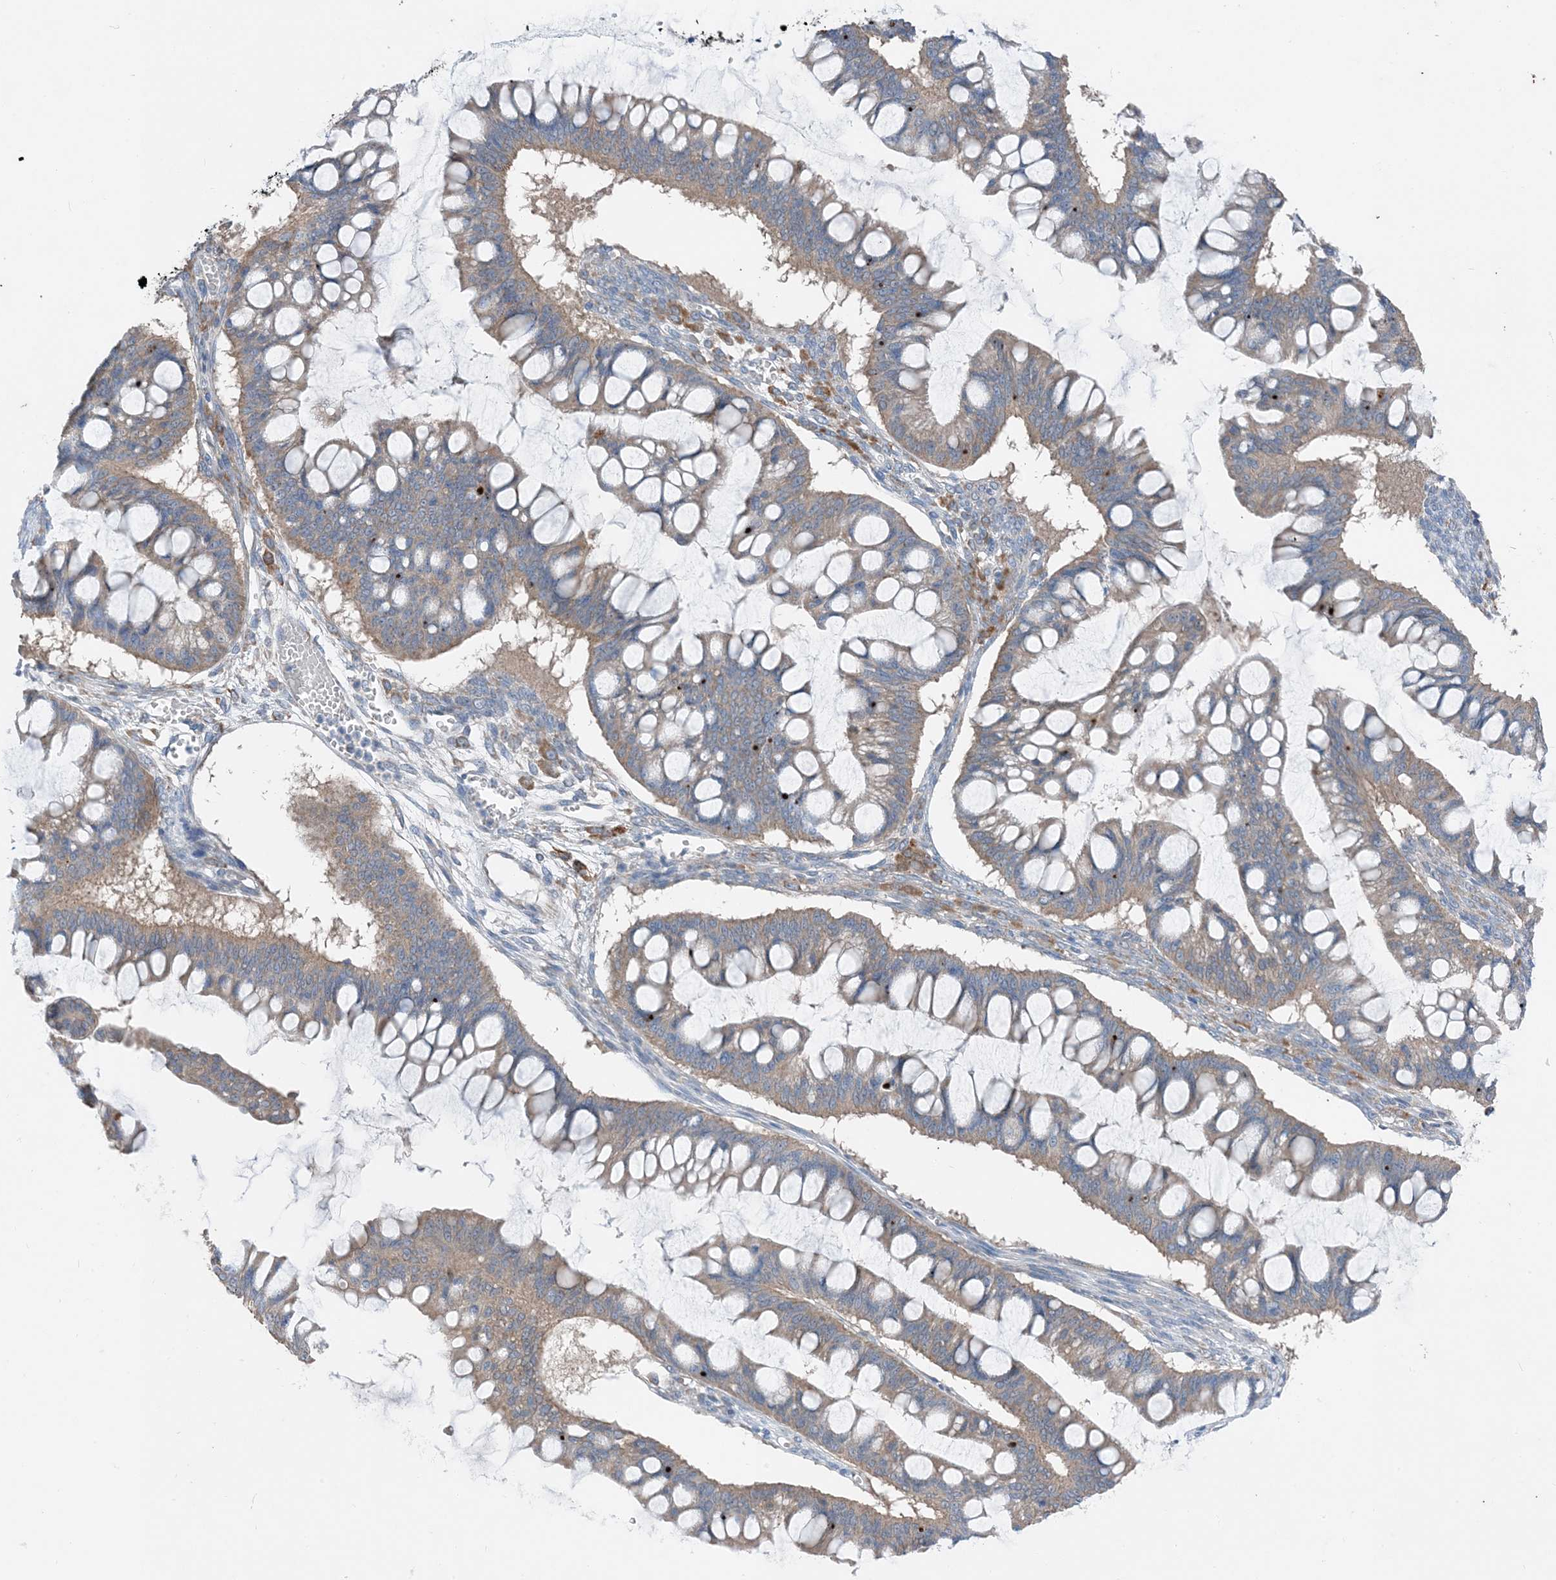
{"staining": {"intensity": "weak", "quantity": ">75%", "location": "cytoplasmic/membranous"}, "tissue": "ovarian cancer", "cell_type": "Tumor cells", "image_type": "cancer", "snomed": [{"axis": "morphology", "description": "Cystadenocarcinoma, mucinous, NOS"}, {"axis": "topography", "description": "Ovary"}], "caption": "Protein expression analysis of human ovarian cancer (mucinous cystadenocarcinoma) reveals weak cytoplasmic/membranous staining in approximately >75% of tumor cells.", "gene": "DHX30", "patient": {"sex": "female", "age": 73}}